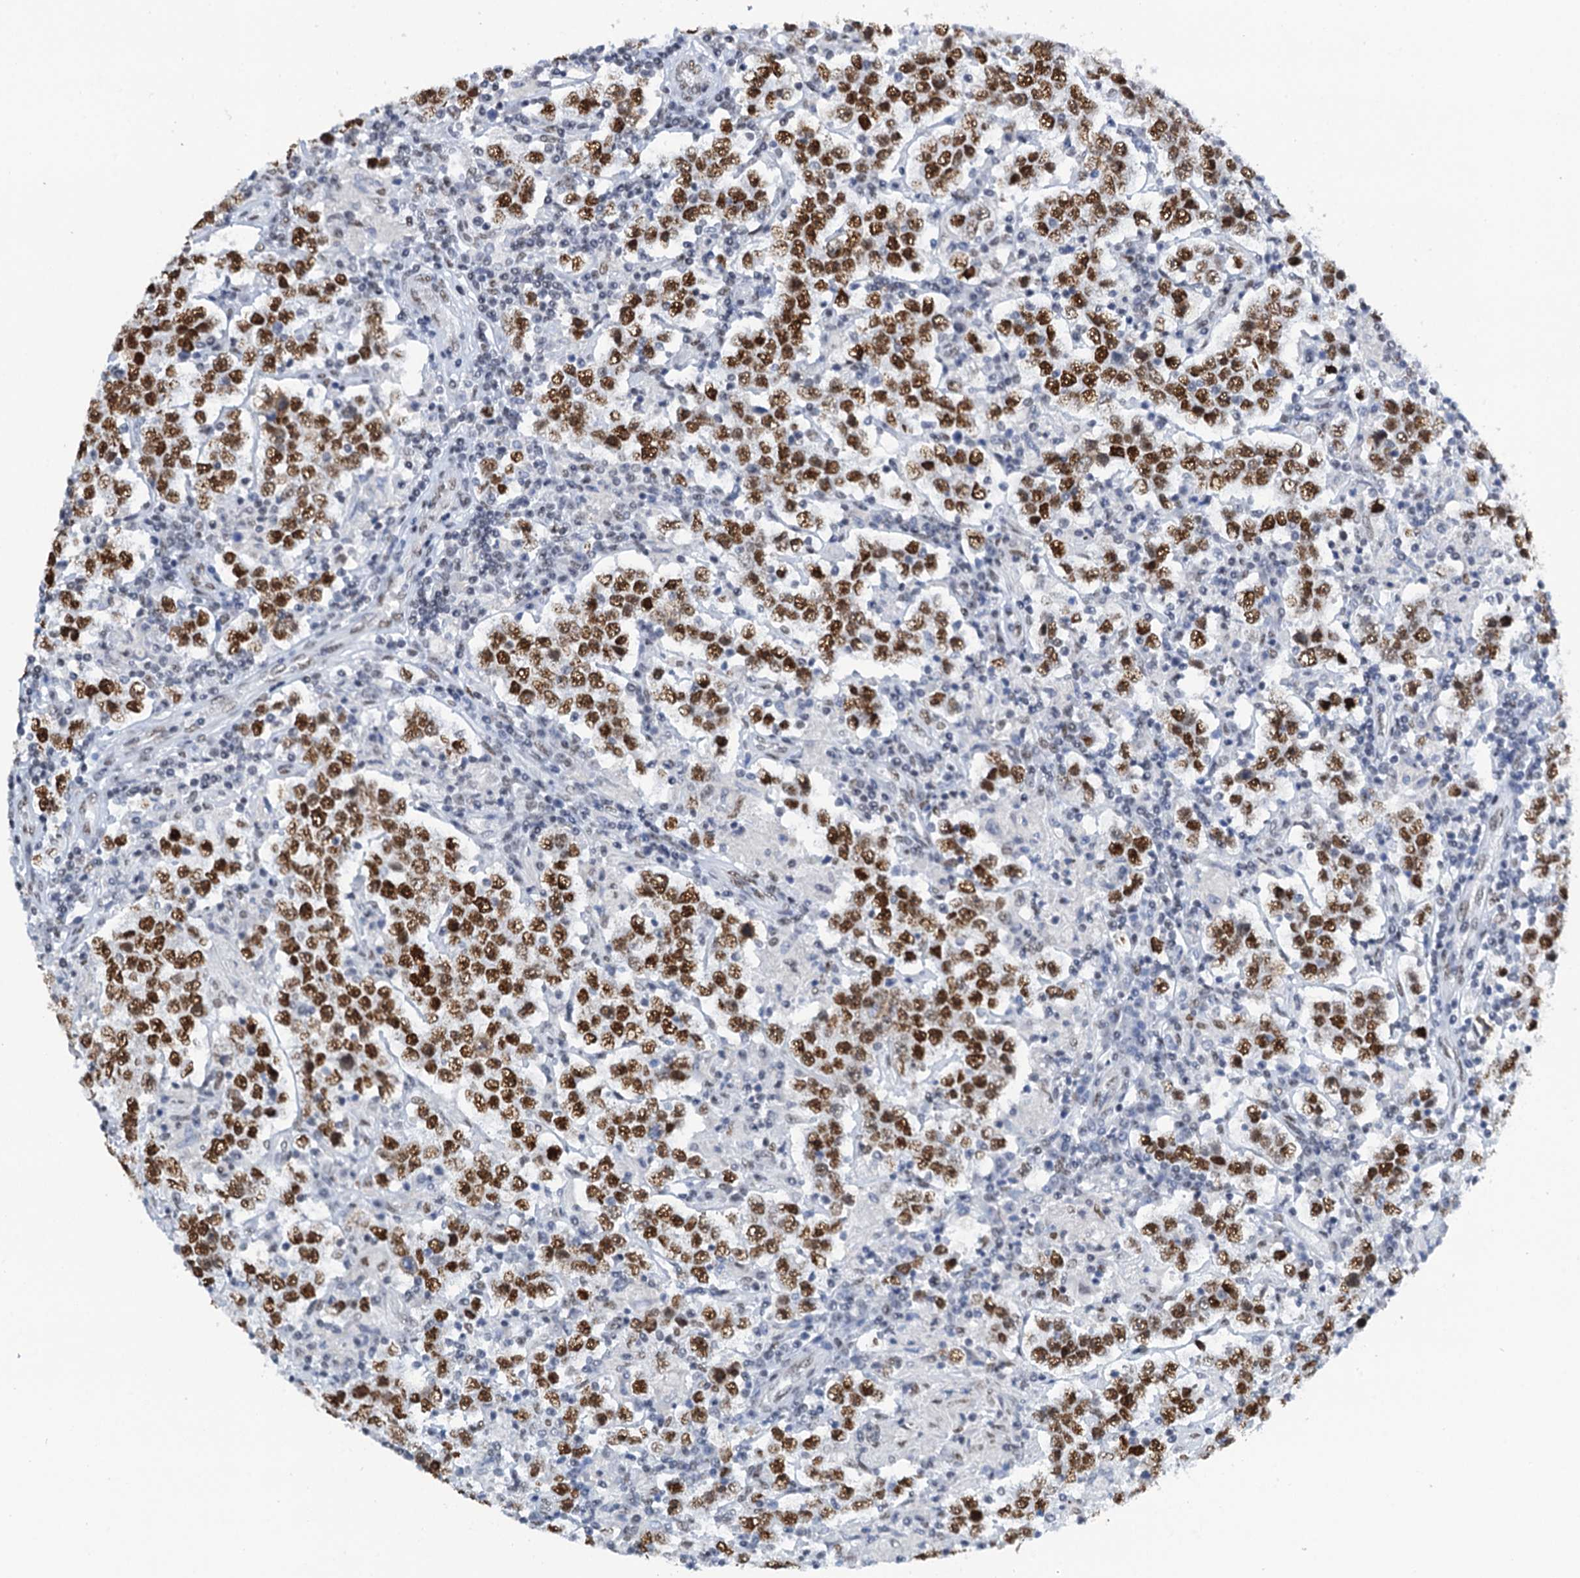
{"staining": {"intensity": "strong", "quantity": ">75%", "location": "nuclear"}, "tissue": "testis cancer", "cell_type": "Tumor cells", "image_type": "cancer", "snomed": [{"axis": "morphology", "description": "Normal tissue, NOS"}, {"axis": "morphology", "description": "Urothelial carcinoma, High grade"}, {"axis": "morphology", "description": "Seminoma, NOS"}, {"axis": "morphology", "description": "Carcinoma, Embryonal, NOS"}, {"axis": "topography", "description": "Urinary bladder"}, {"axis": "topography", "description": "Testis"}], "caption": "A histopathology image showing strong nuclear staining in approximately >75% of tumor cells in testis urothelial carcinoma (high-grade), as visualized by brown immunohistochemical staining.", "gene": "SLTM", "patient": {"sex": "male", "age": 41}}